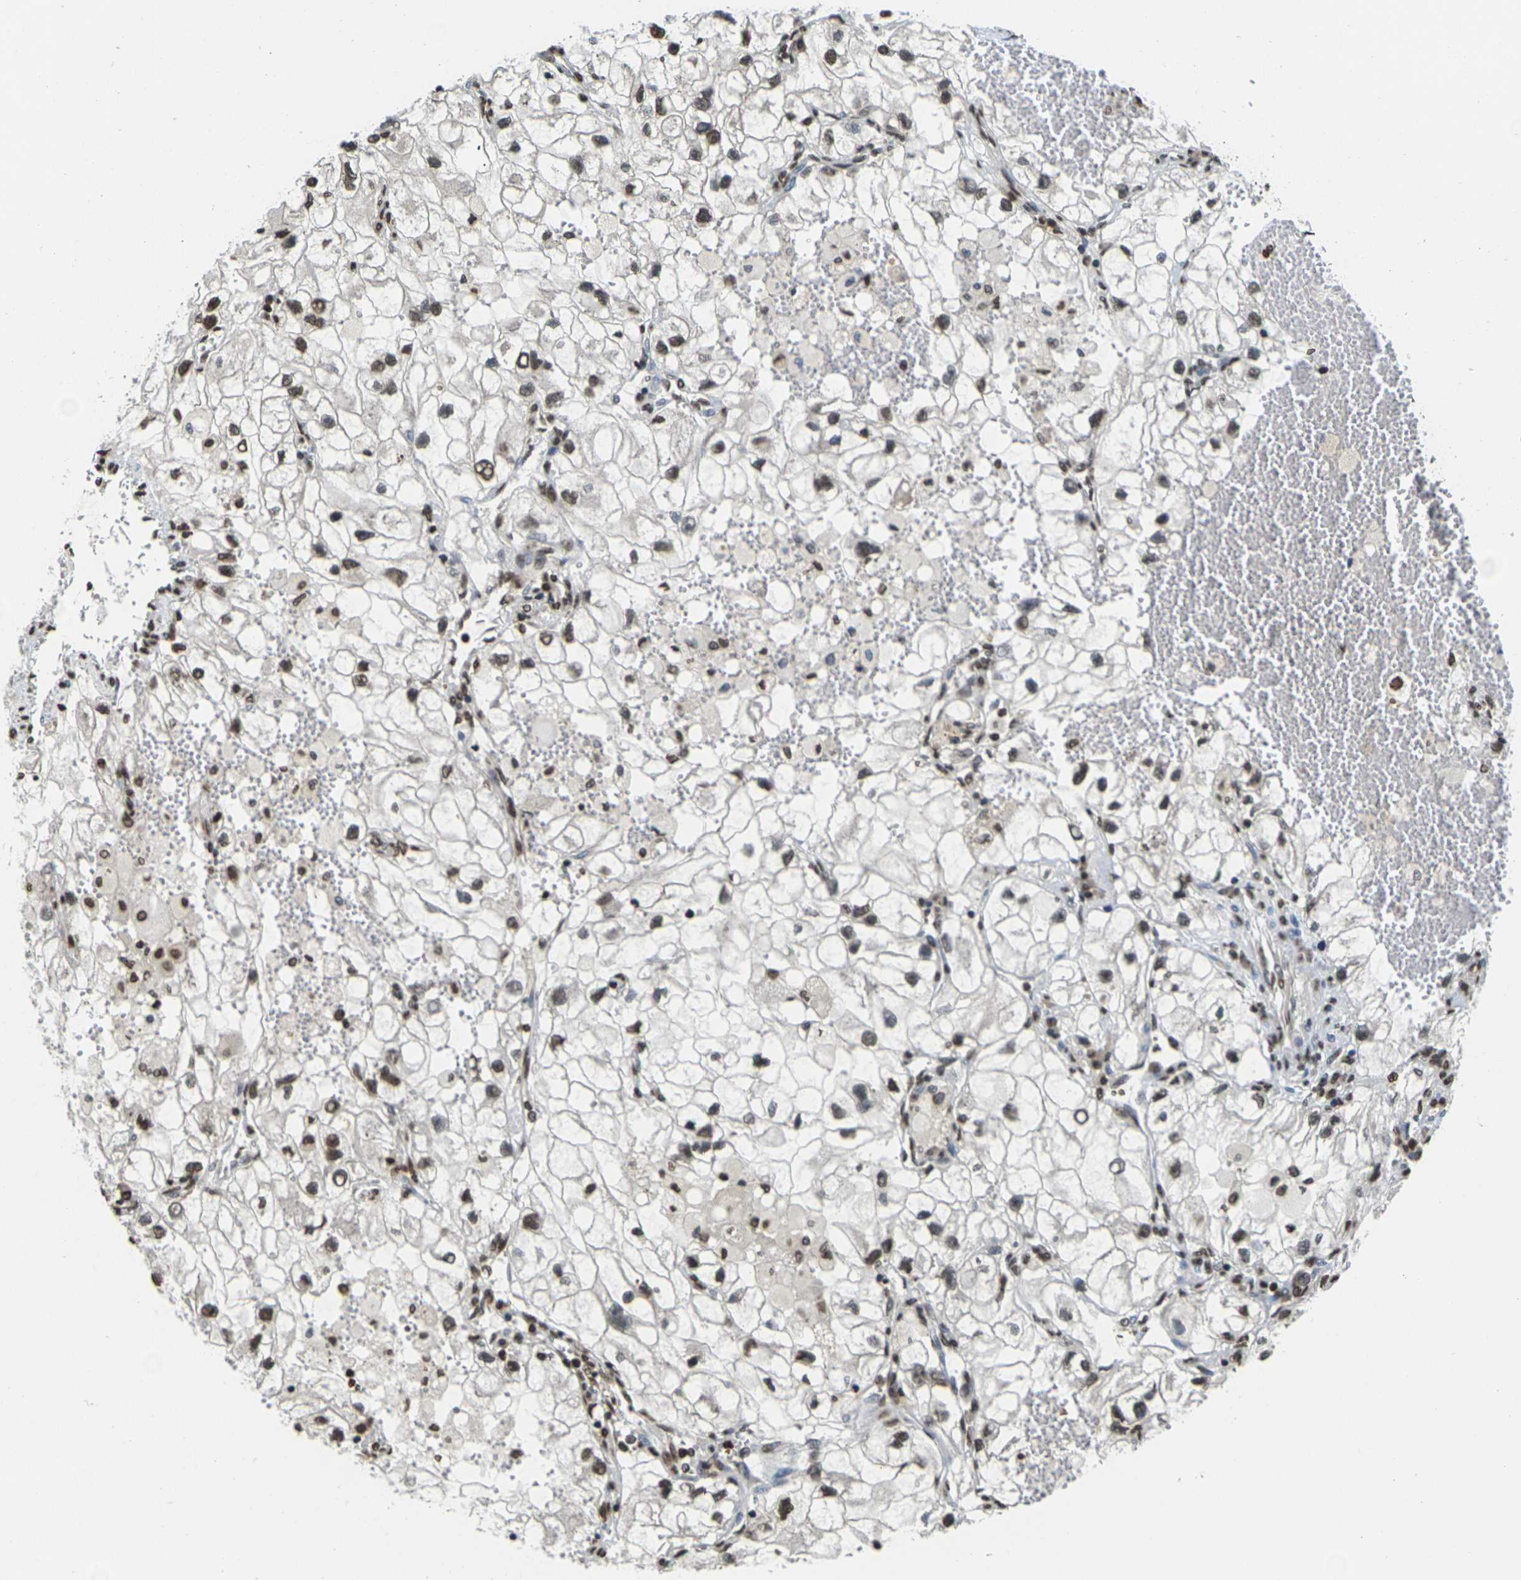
{"staining": {"intensity": "strong", "quantity": ">75%", "location": "nuclear"}, "tissue": "renal cancer", "cell_type": "Tumor cells", "image_type": "cancer", "snomed": [{"axis": "morphology", "description": "Adenocarcinoma, NOS"}, {"axis": "topography", "description": "Kidney"}], "caption": "Immunohistochemistry photomicrograph of human renal cancer stained for a protein (brown), which displays high levels of strong nuclear staining in about >75% of tumor cells.", "gene": "EMSY", "patient": {"sex": "female", "age": 70}}